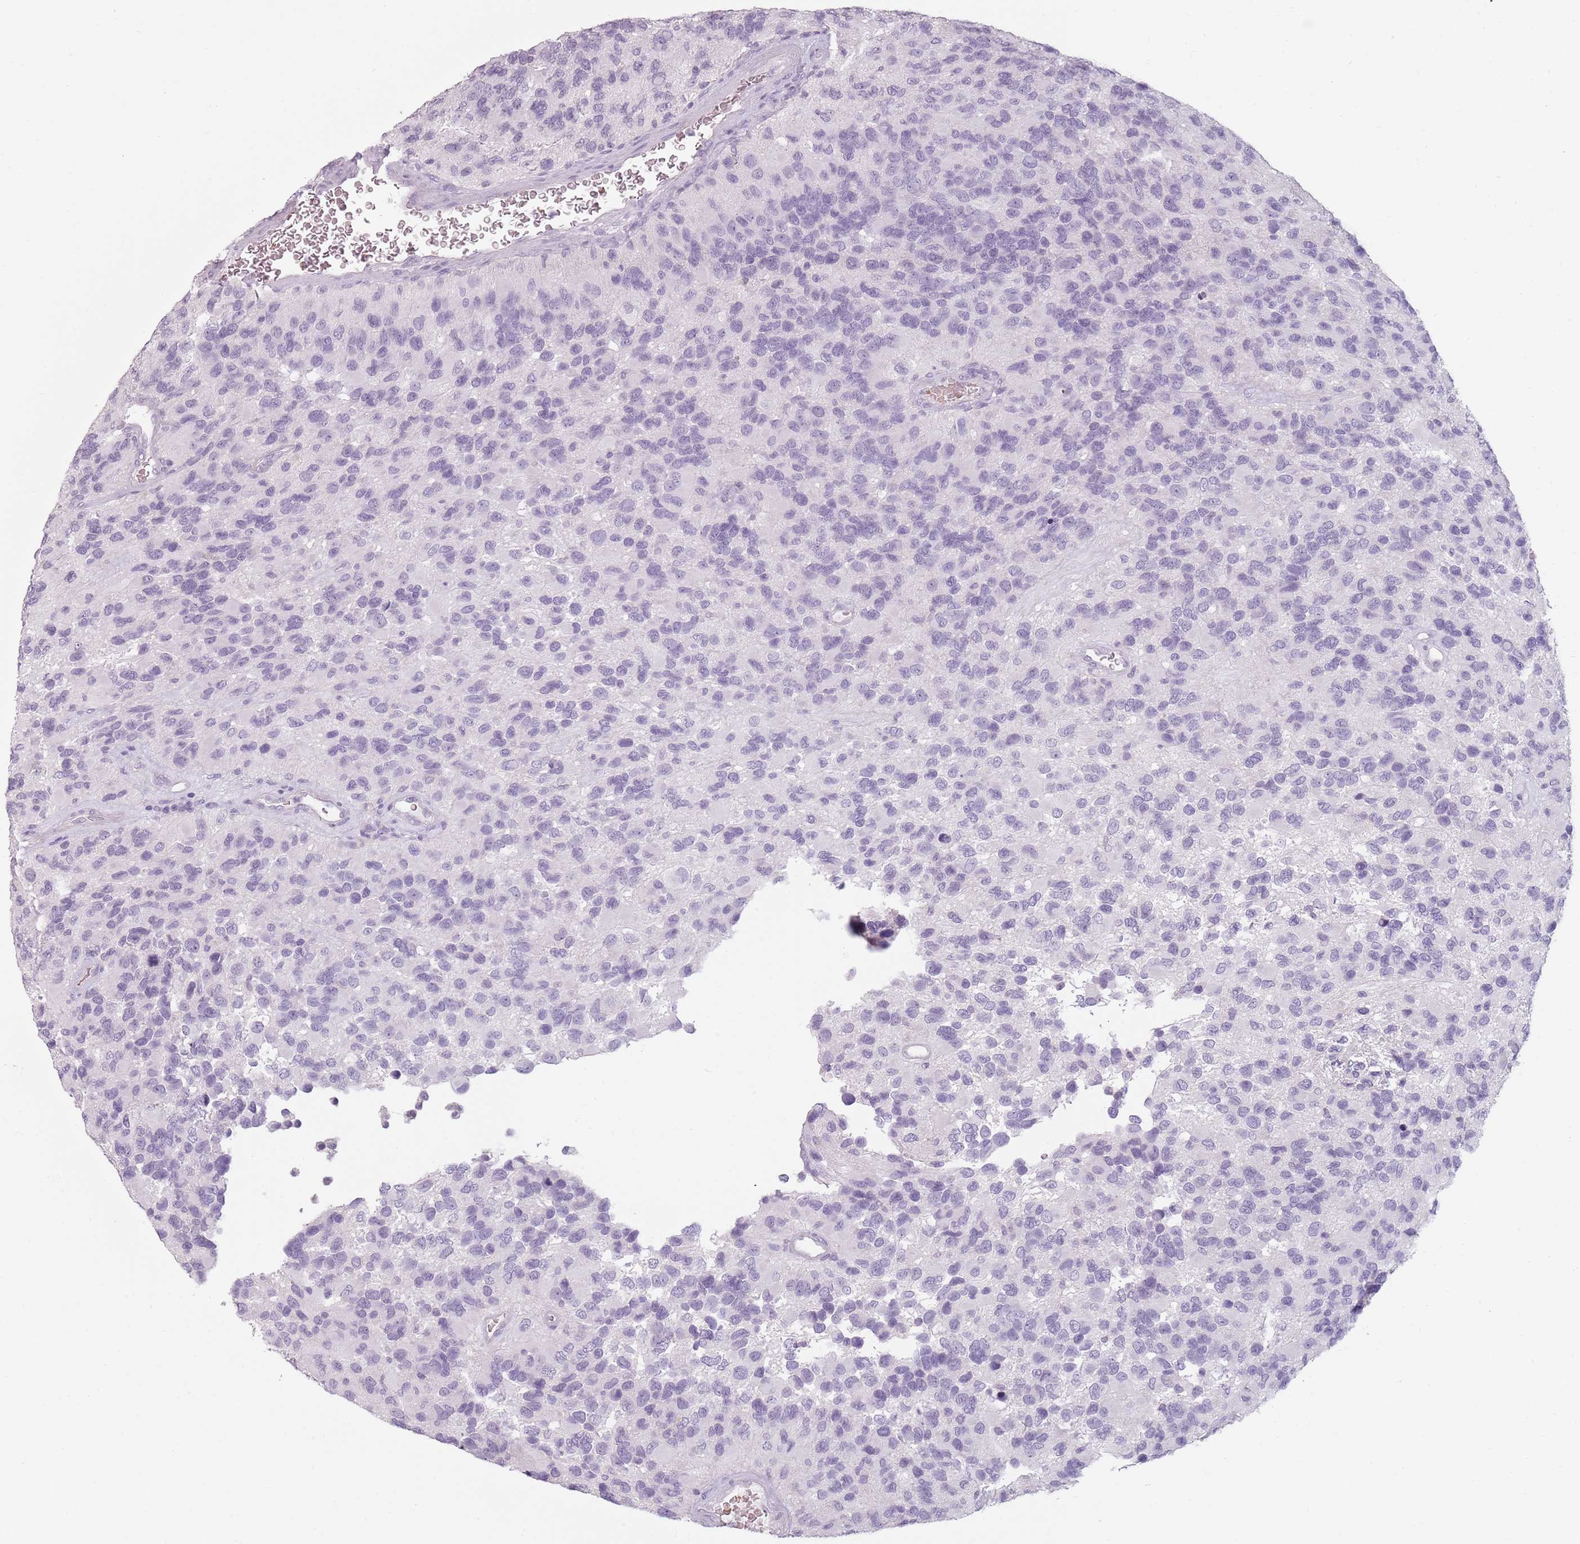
{"staining": {"intensity": "negative", "quantity": "none", "location": "none"}, "tissue": "glioma", "cell_type": "Tumor cells", "image_type": "cancer", "snomed": [{"axis": "morphology", "description": "Glioma, malignant, High grade"}, {"axis": "topography", "description": "Brain"}], "caption": "Immunohistochemistry histopathology image of neoplastic tissue: high-grade glioma (malignant) stained with DAB (3,3'-diaminobenzidine) shows no significant protein staining in tumor cells. (DAB immunohistochemistry (IHC), high magnification).", "gene": "PIEZO1", "patient": {"sex": "male", "age": 77}}